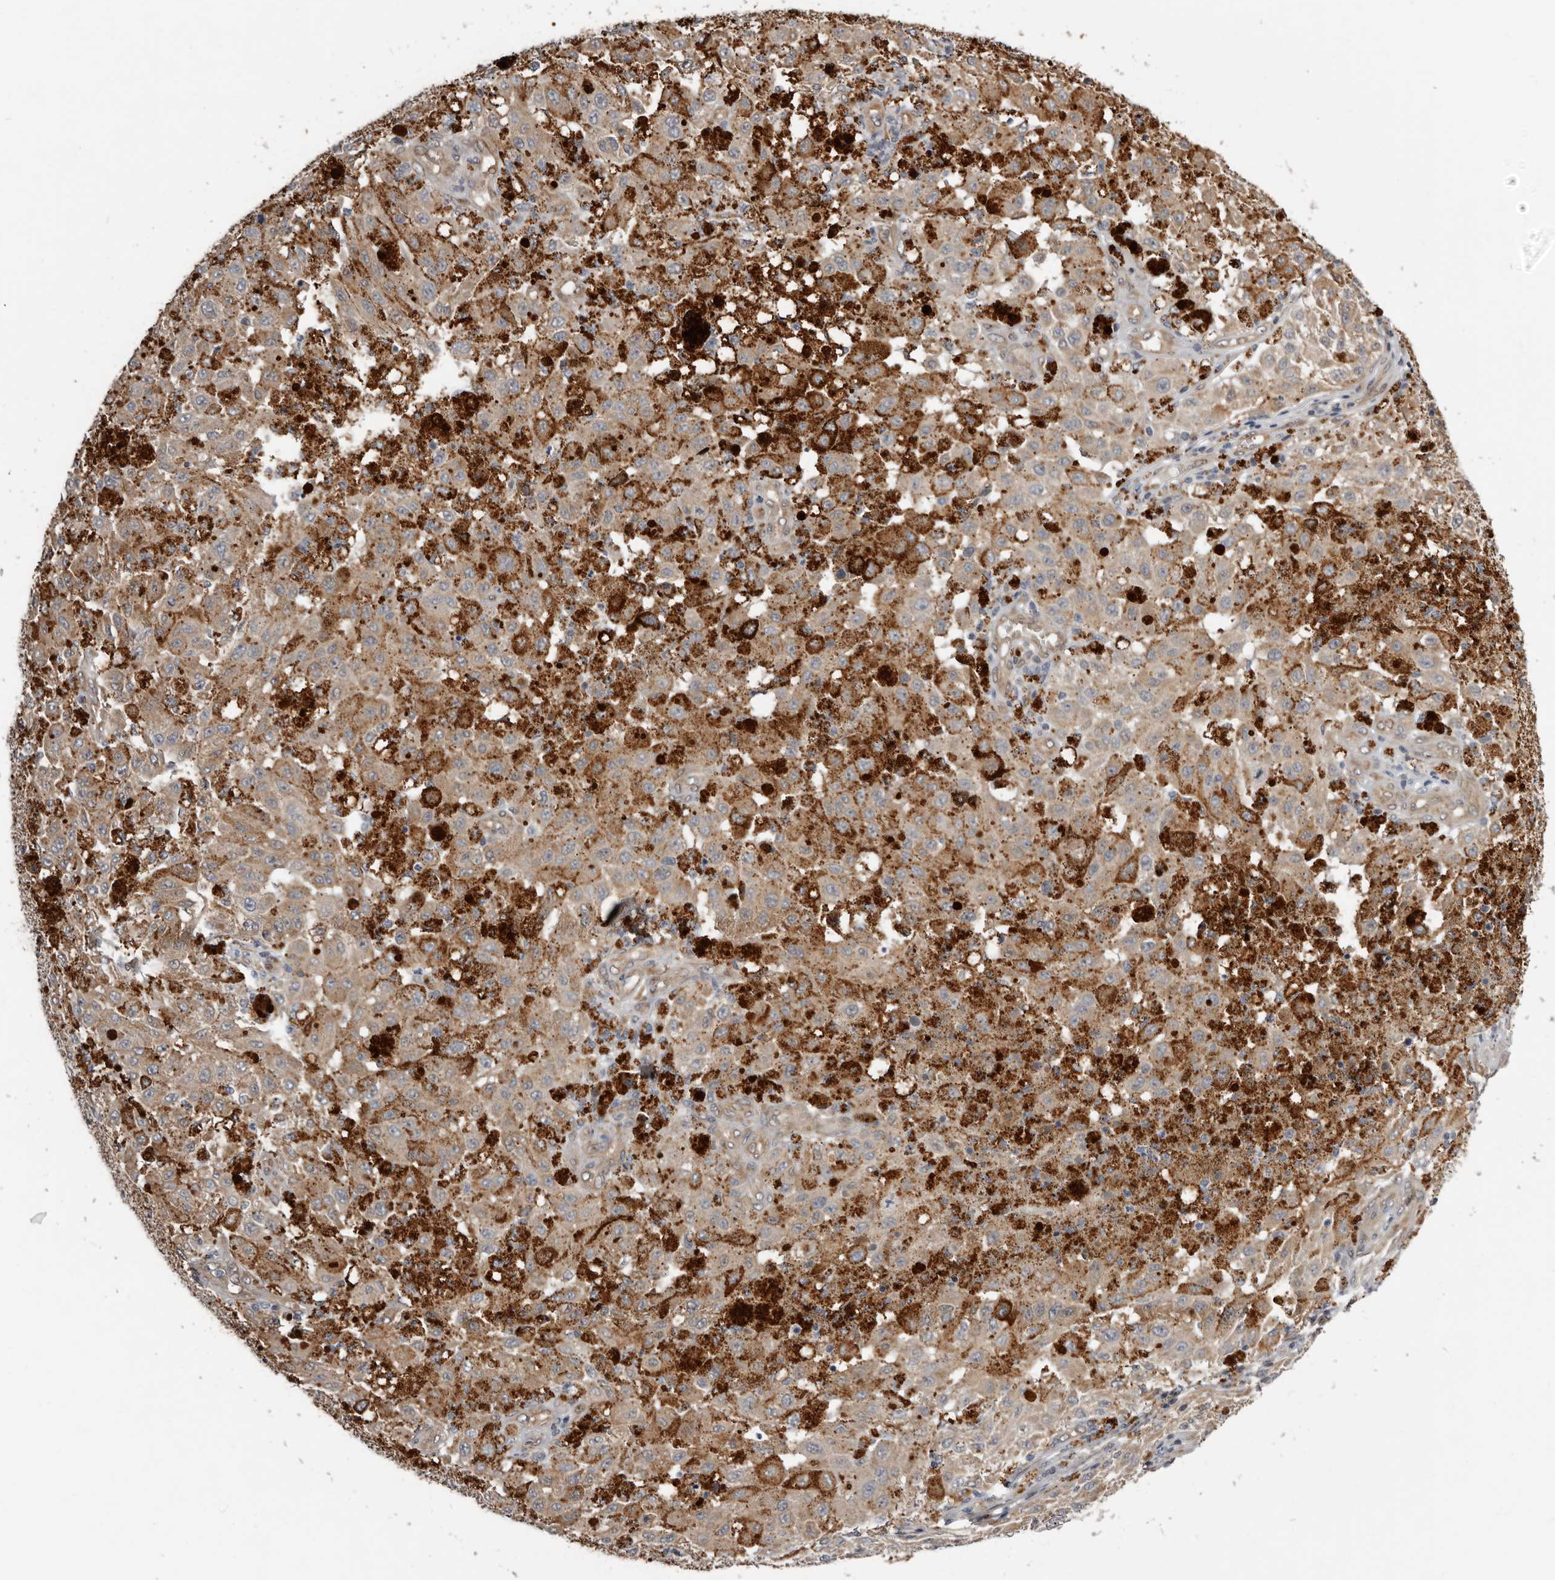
{"staining": {"intensity": "weak", "quantity": "25%-75%", "location": "cytoplasmic/membranous"}, "tissue": "melanoma", "cell_type": "Tumor cells", "image_type": "cancer", "snomed": [{"axis": "morphology", "description": "Malignant melanoma, NOS"}, {"axis": "topography", "description": "Skin"}], "caption": "Protein staining demonstrates weak cytoplasmic/membranous positivity in about 25%-75% of tumor cells in melanoma.", "gene": "SBDS", "patient": {"sex": "female", "age": 64}}